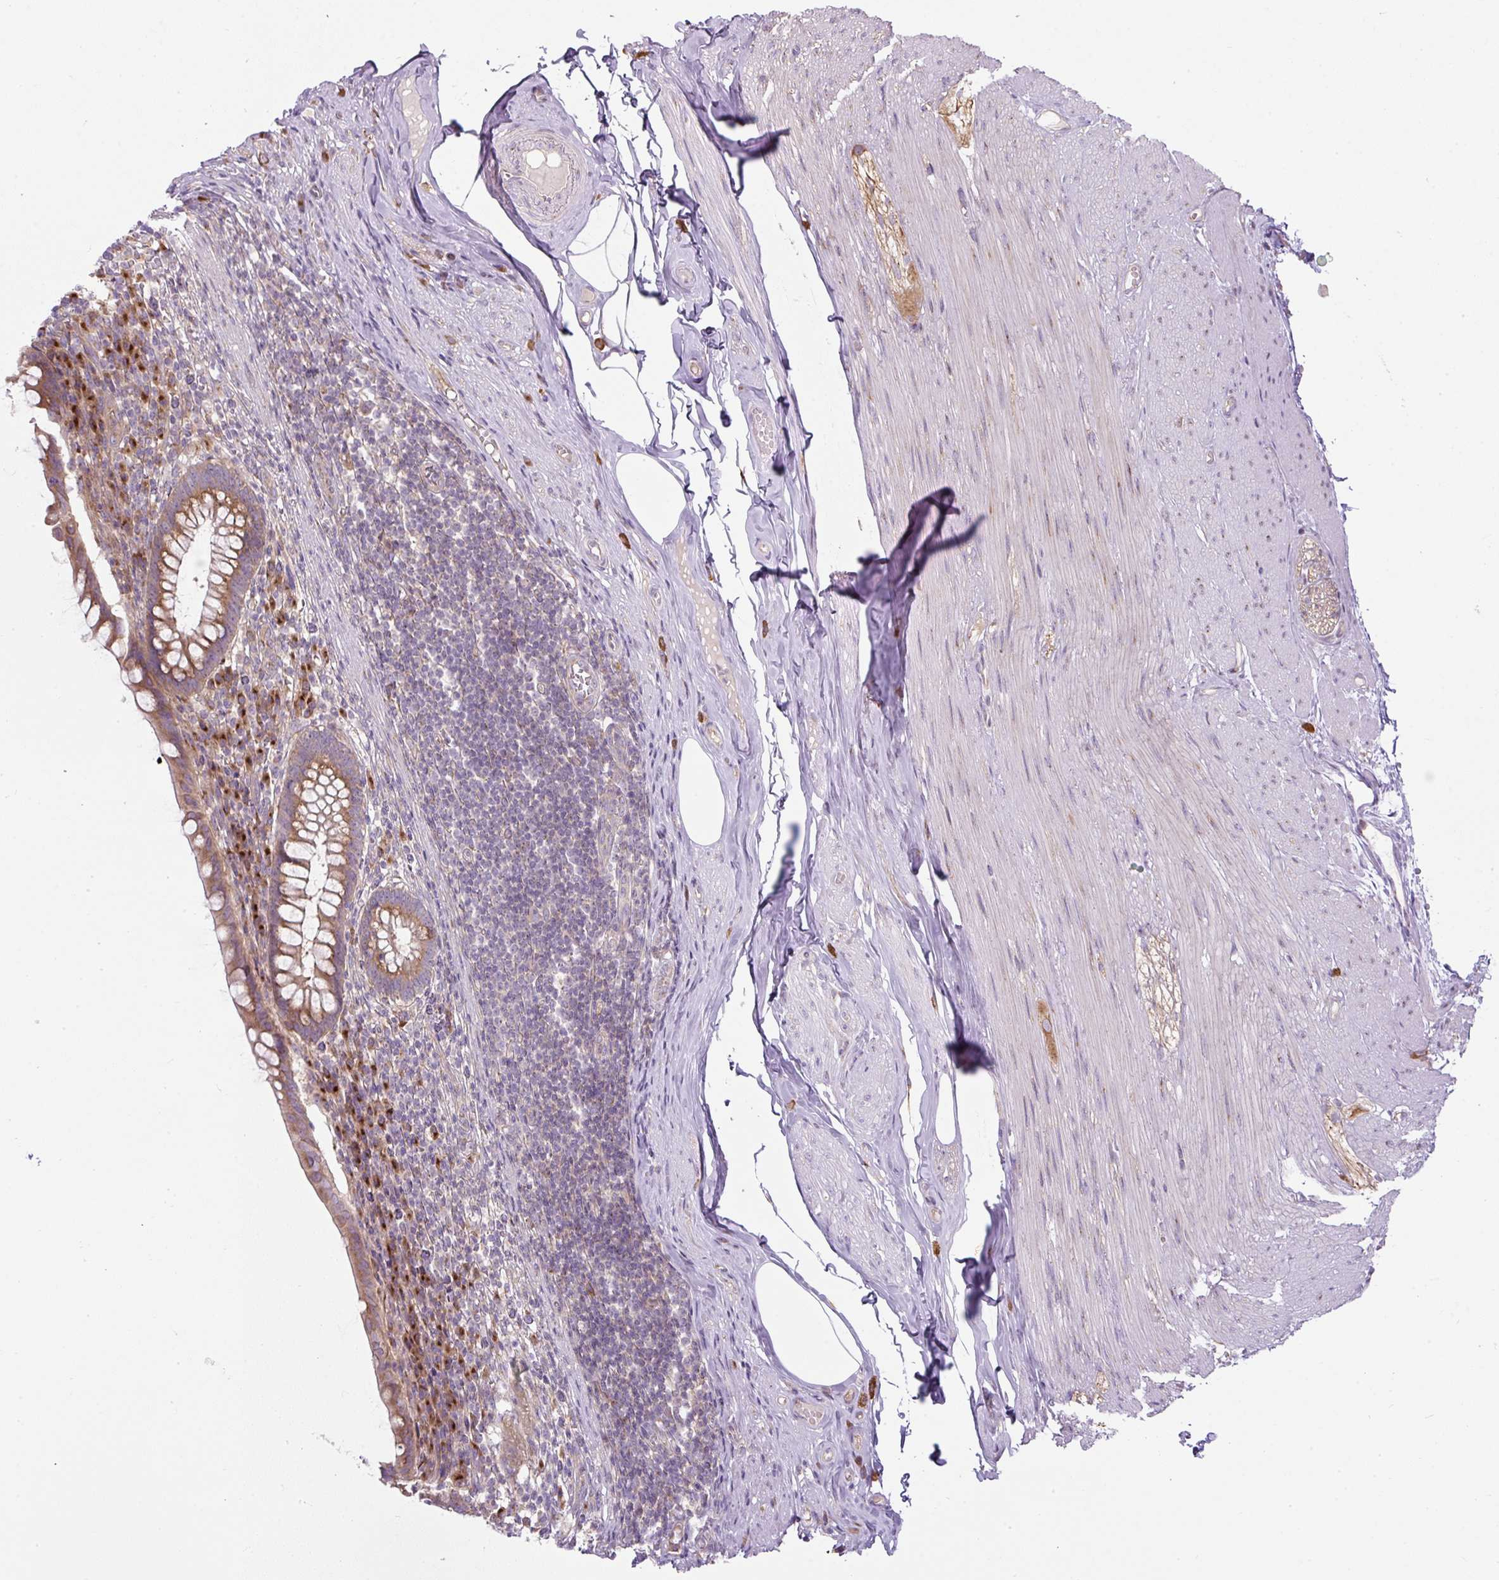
{"staining": {"intensity": "moderate", "quantity": ">75%", "location": "cytoplasmic/membranous"}, "tissue": "appendix", "cell_type": "Glandular cells", "image_type": "normal", "snomed": [{"axis": "morphology", "description": "Normal tissue, NOS"}, {"axis": "topography", "description": "Appendix"}], "caption": "Immunohistochemistry image of unremarkable appendix: human appendix stained using immunohistochemistry (IHC) shows medium levels of moderate protein expression localized specifically in the cytoplasmic/membranous of glandular cells, appearing as a cytoplasmic/membranous brown color.", "gene": "MLX", "patient": {"sex": "female", "age": 56}}